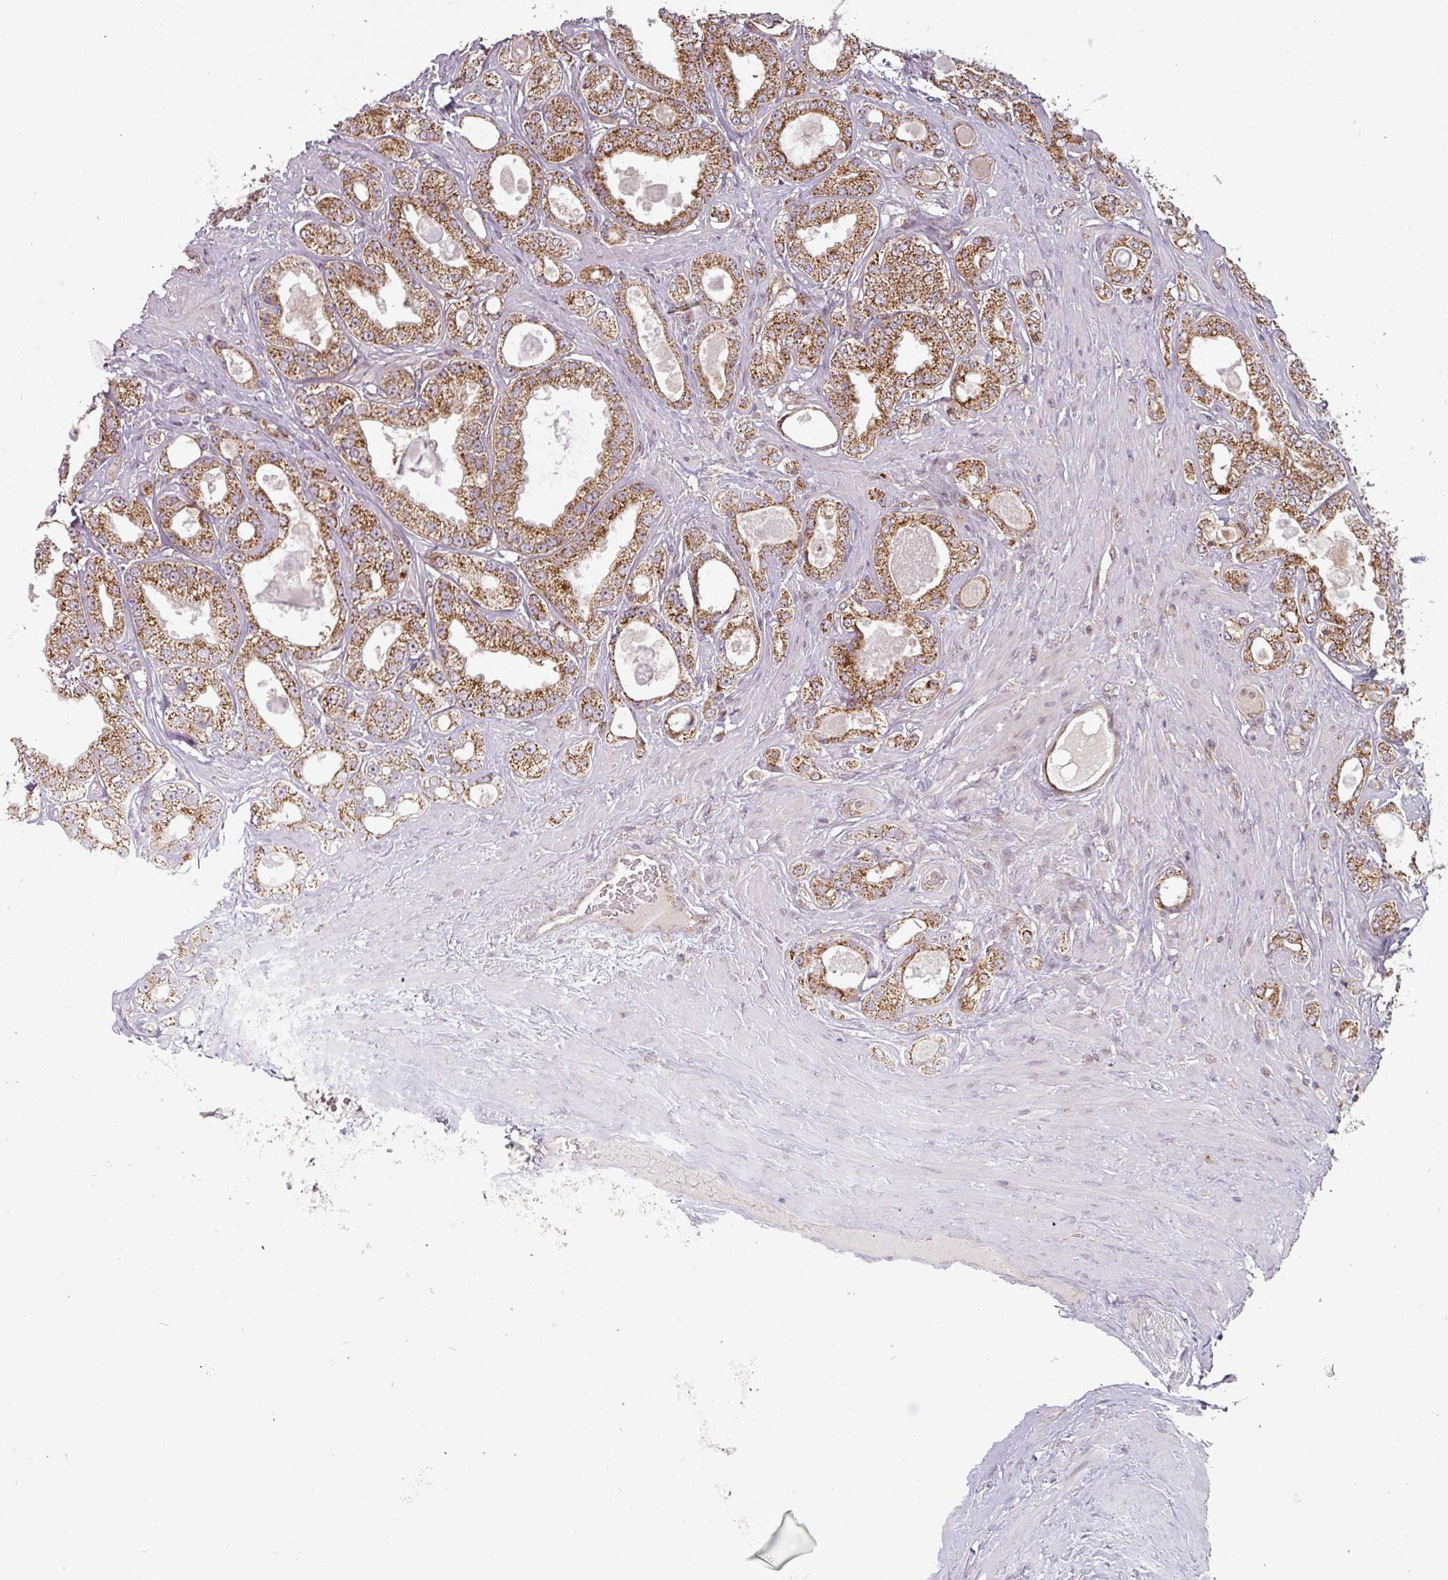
{"staining": {"intensity": "strong", "quantity": ">75%", "location": "cytoplasmic/membranous"}, "tissue": "prostate cancer", "cell_type": "Tumor cells", "image_type": "cancer", "snomed": [{"axis": "morphology", "description": "Adenocarcinoma, Low grade"}, {"axis": "topography", "description": "Prostate"}], "caption": "Tumor cells show high levels of strong cytoplasmic/membranous positivity in approximately >75% of cells in prostate cancer (low-grade adenocarcinoma). (DAB IHC, brown staining for protein, blue staining for nuclei).", "gene": "MRPS16", "patient": {"sex": "male", "age": 63}}